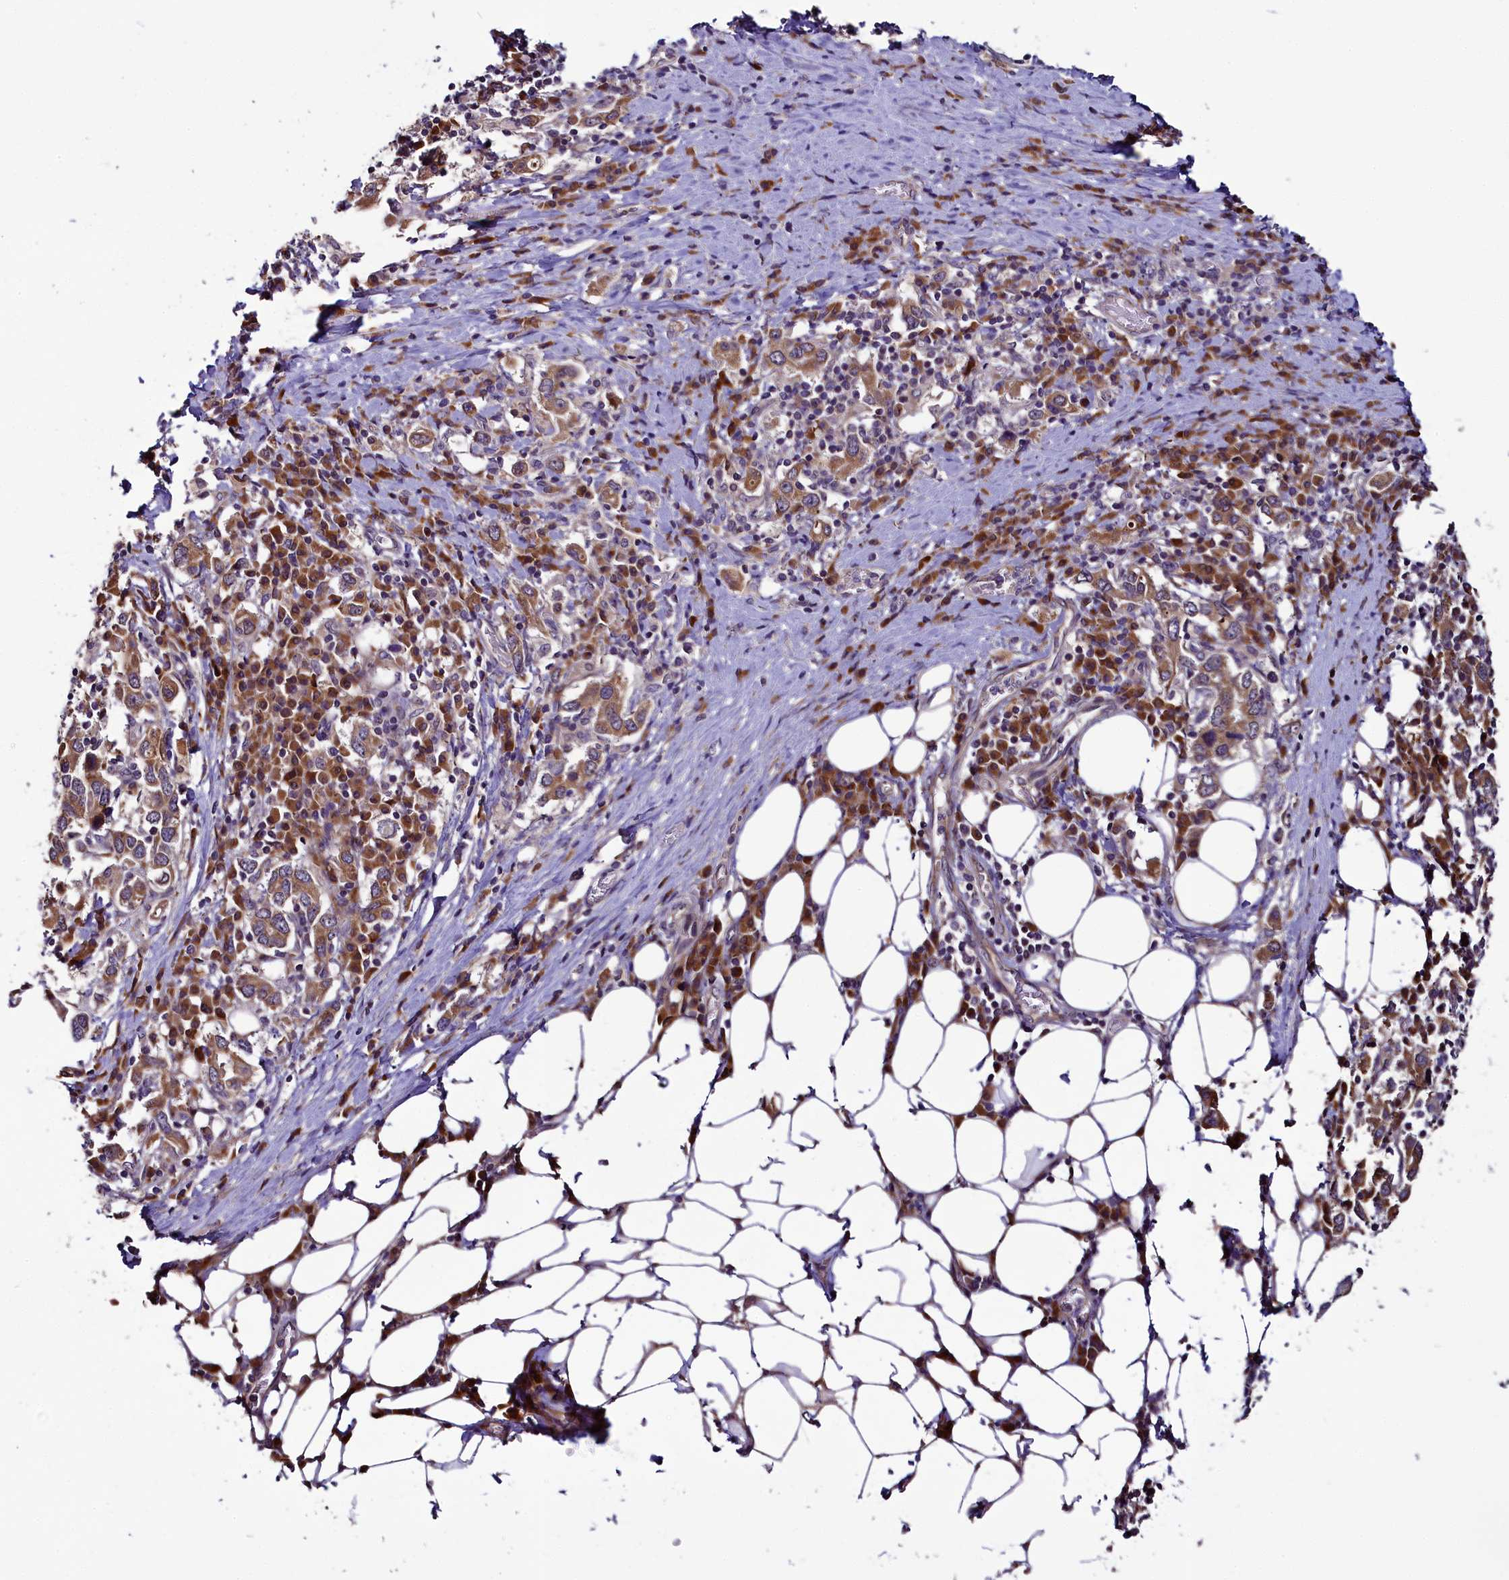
{"staining": {"intensity": "moderate", "quantity": ">75%", "location": "cytoplasmic/membranous"}, "tissue": "stomach cancer", "cell_type": "Tumor cells", "image_type": "cancer", "snomed": [{"axis": "morphology", "description": "Adenocarcinoma, NOS"}, {"axis": "topography", "description": "Stomach, upper"}, {"axis": "topography", "description": "Stomach"}], "caption": "Tumor cells reveal moderate cytoplasmic/membranous staining in about >75% of cells in stomach cancer (adenocarcinoma). Using DAB (3,3'-diaminobenzidine) (brown) and hematoxylin (blue) stains, captured at high magnification using brightfield microscopy.", "gene": "RPUSD2", "patient": {"sex": "male", "age": 62}}